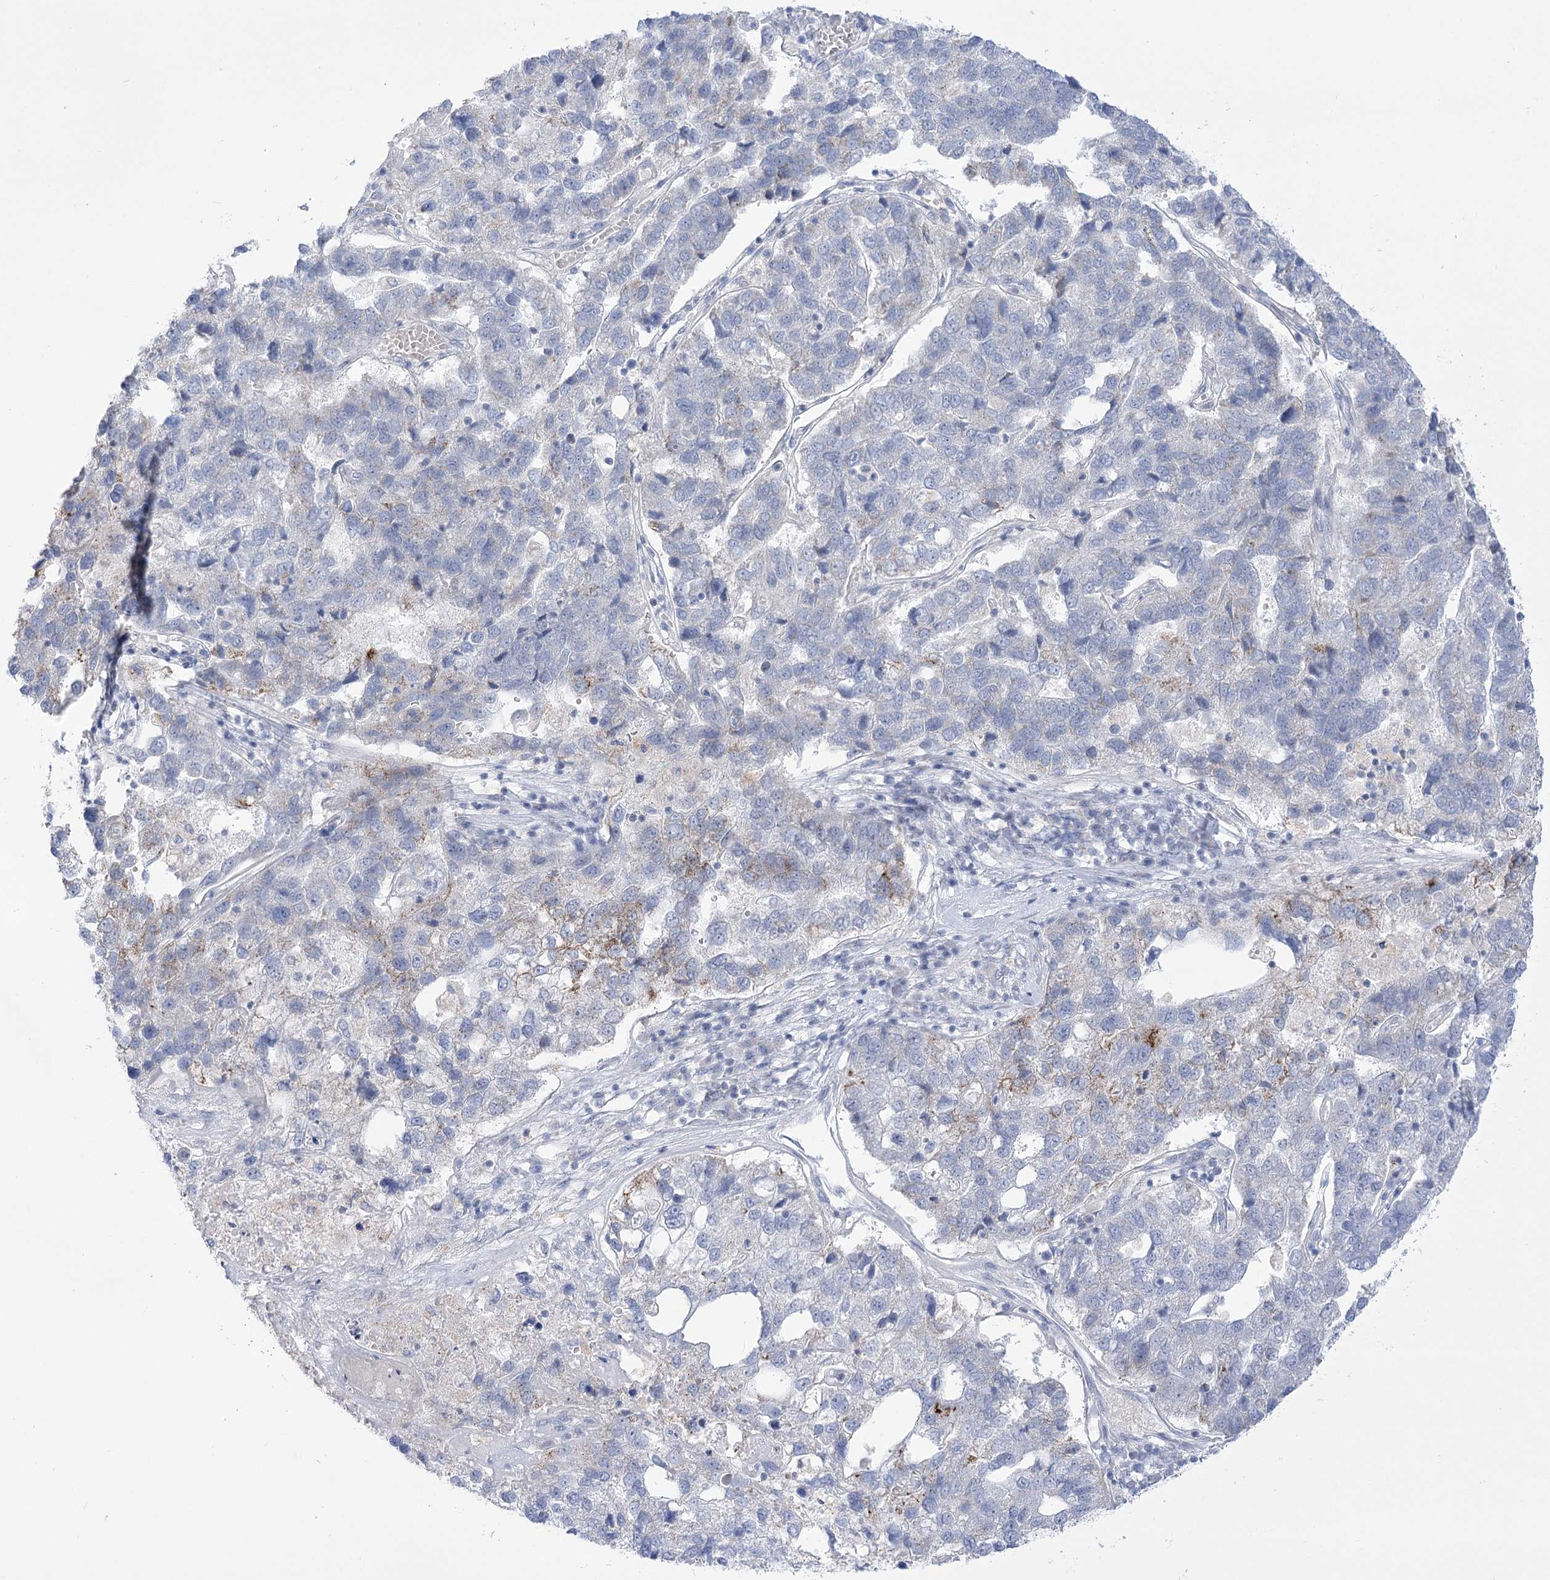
{"staining": {"intensity": "negative", "quantity": "none", "location": "none"}, "tissue": "pancreatic cancer", "cell_type": "Tumor cells", "image_type": "cancer", "snomed": [{"axis": "morphology", "description": "Adenocarcinoma, NOS"}, {"axis": "topography", "description": "Pancreas"}], "caption": "Tumor cells show no significant expression in pancreatic adenocarcinoma.", "gene": "BEND7", "patient": {"sex": "female", "age": 61}}